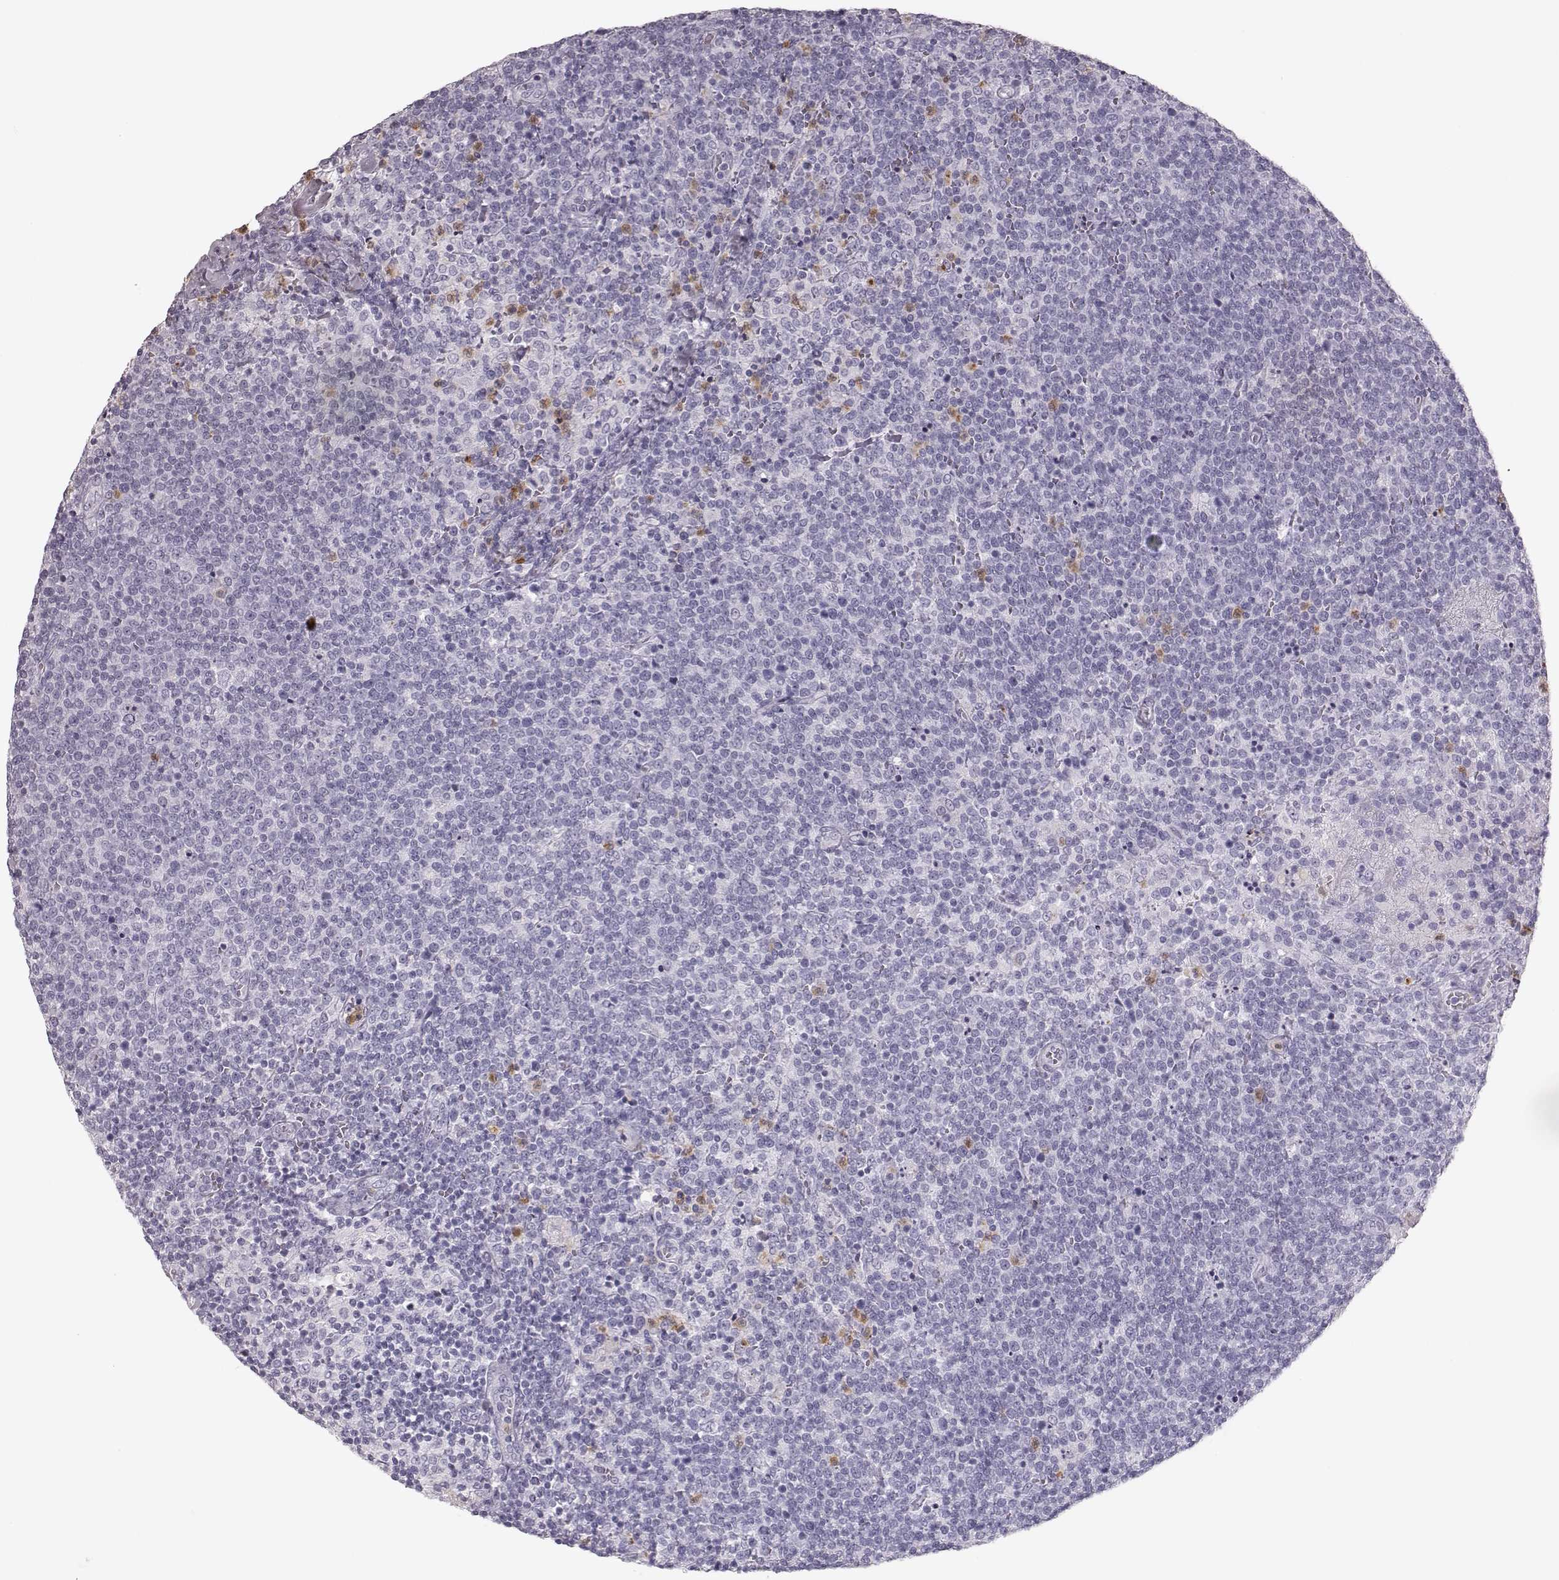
{"staining": {"intensity": "negative", "quantity": "none", "location": "none"}, "tissue": "lymphoma", "cell_type": "Tumor cells", "image_type": "cancer", "snomed": [{"axis": "morphology", "description": "Malignant lymphoma, non-Hodgkin's type, High grade"}, {"axis": "topography", "description": "Lymph node"}], "caption": "Immunohistochemical staining of human lymphoma displays no significant staining in tumor cells.", "gene": "ELANE", "patient": {"sex": "male", "age": 61}}